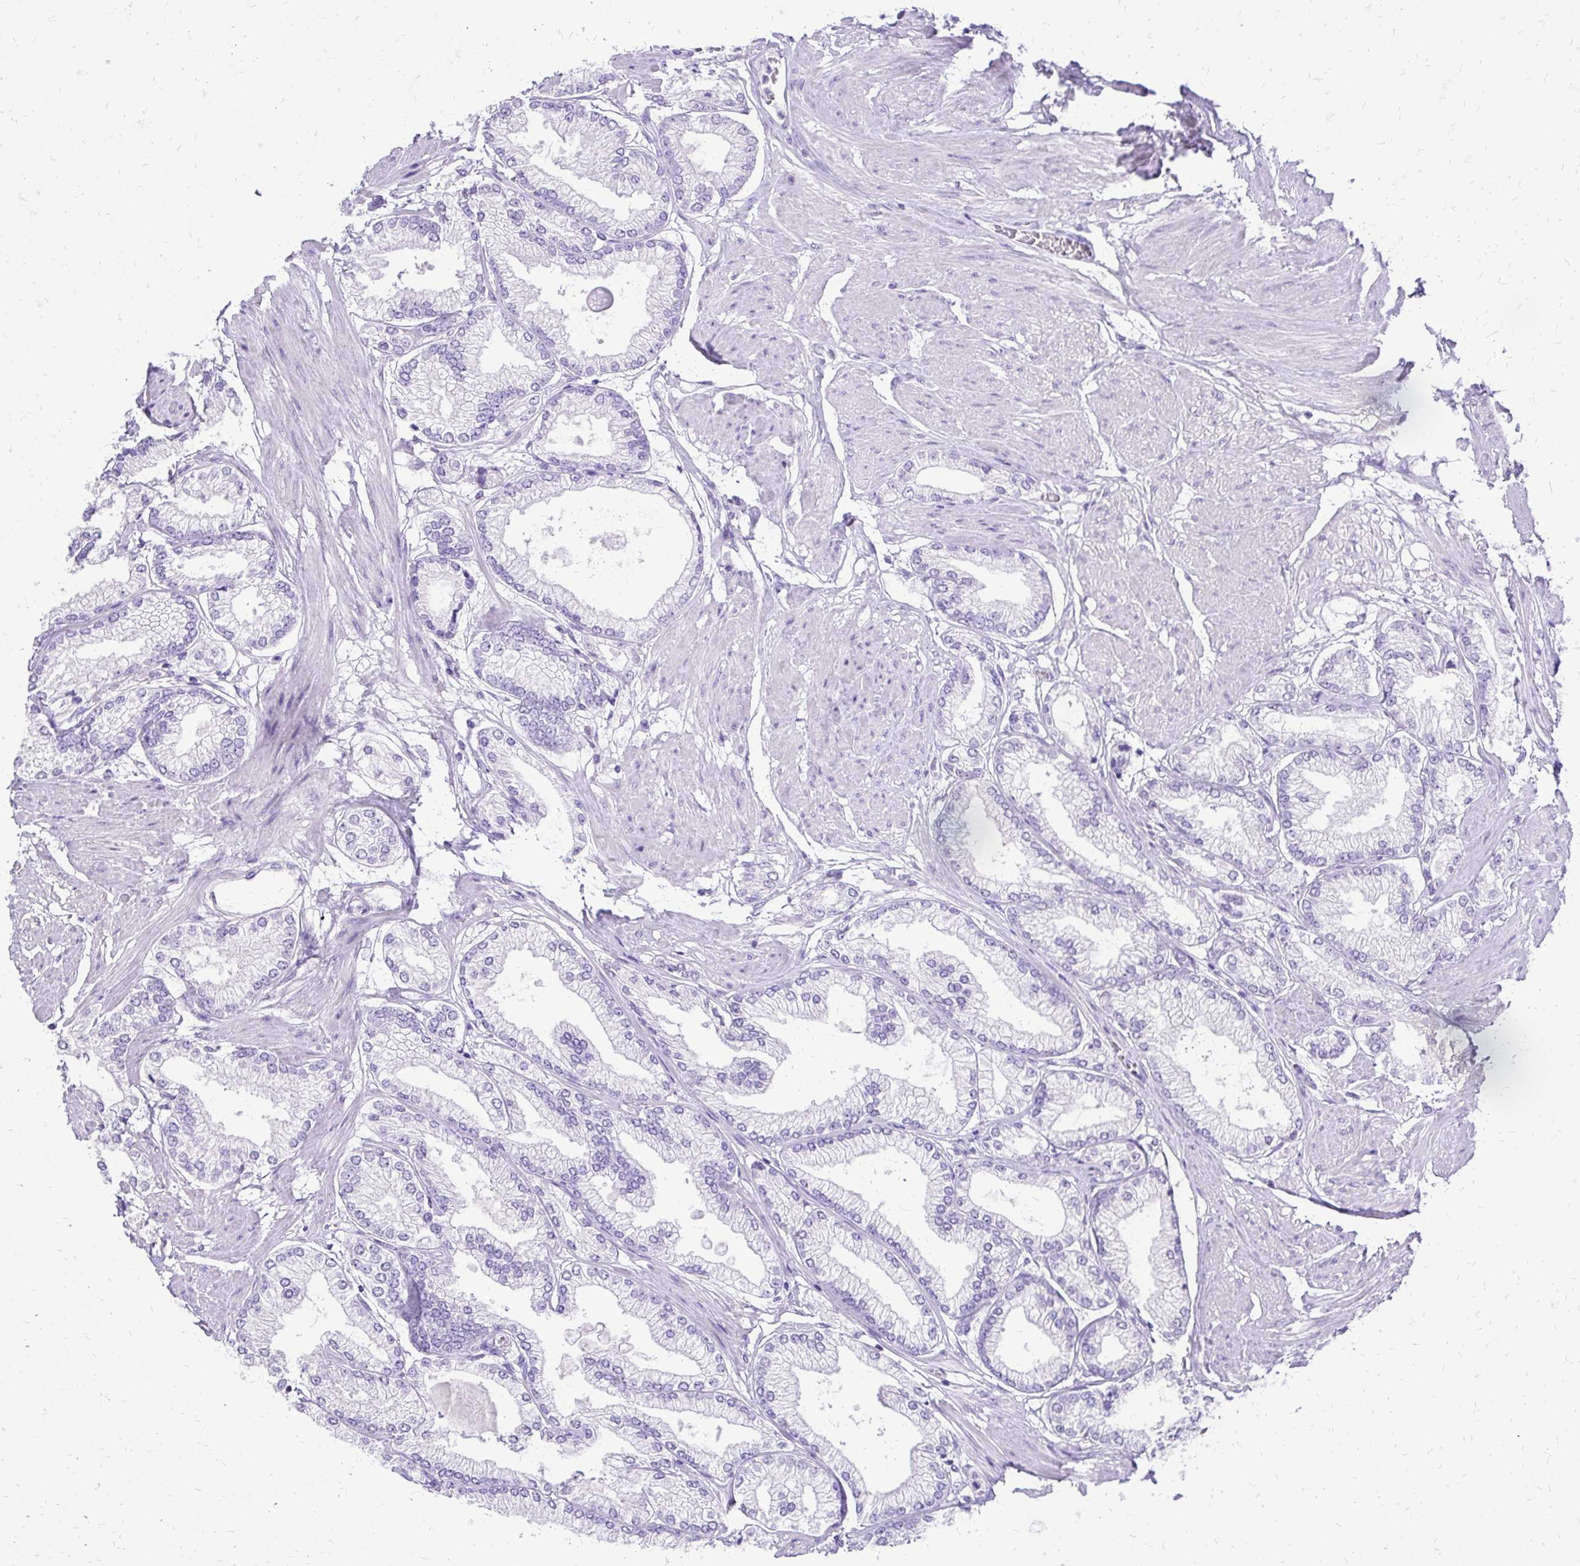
{"staining": {"intensity": "negative", "quantity": "none", "location": "none"}, "tissue": "prostate cancer", "cell_type": "Tumor cells", "image_type": "cancer", "snomed": [{"axis": "morphology", "description": "Adenocarcinoma, High grade"}, {"axis": "topography", "description": "Prostate"}], "caption": "Image shows no protein staining in tumor cells of prostate high-grade adenocarcinoma tissue.", "gene": "SLC32A1", "patient": {"sex": "male", "age": 68}}